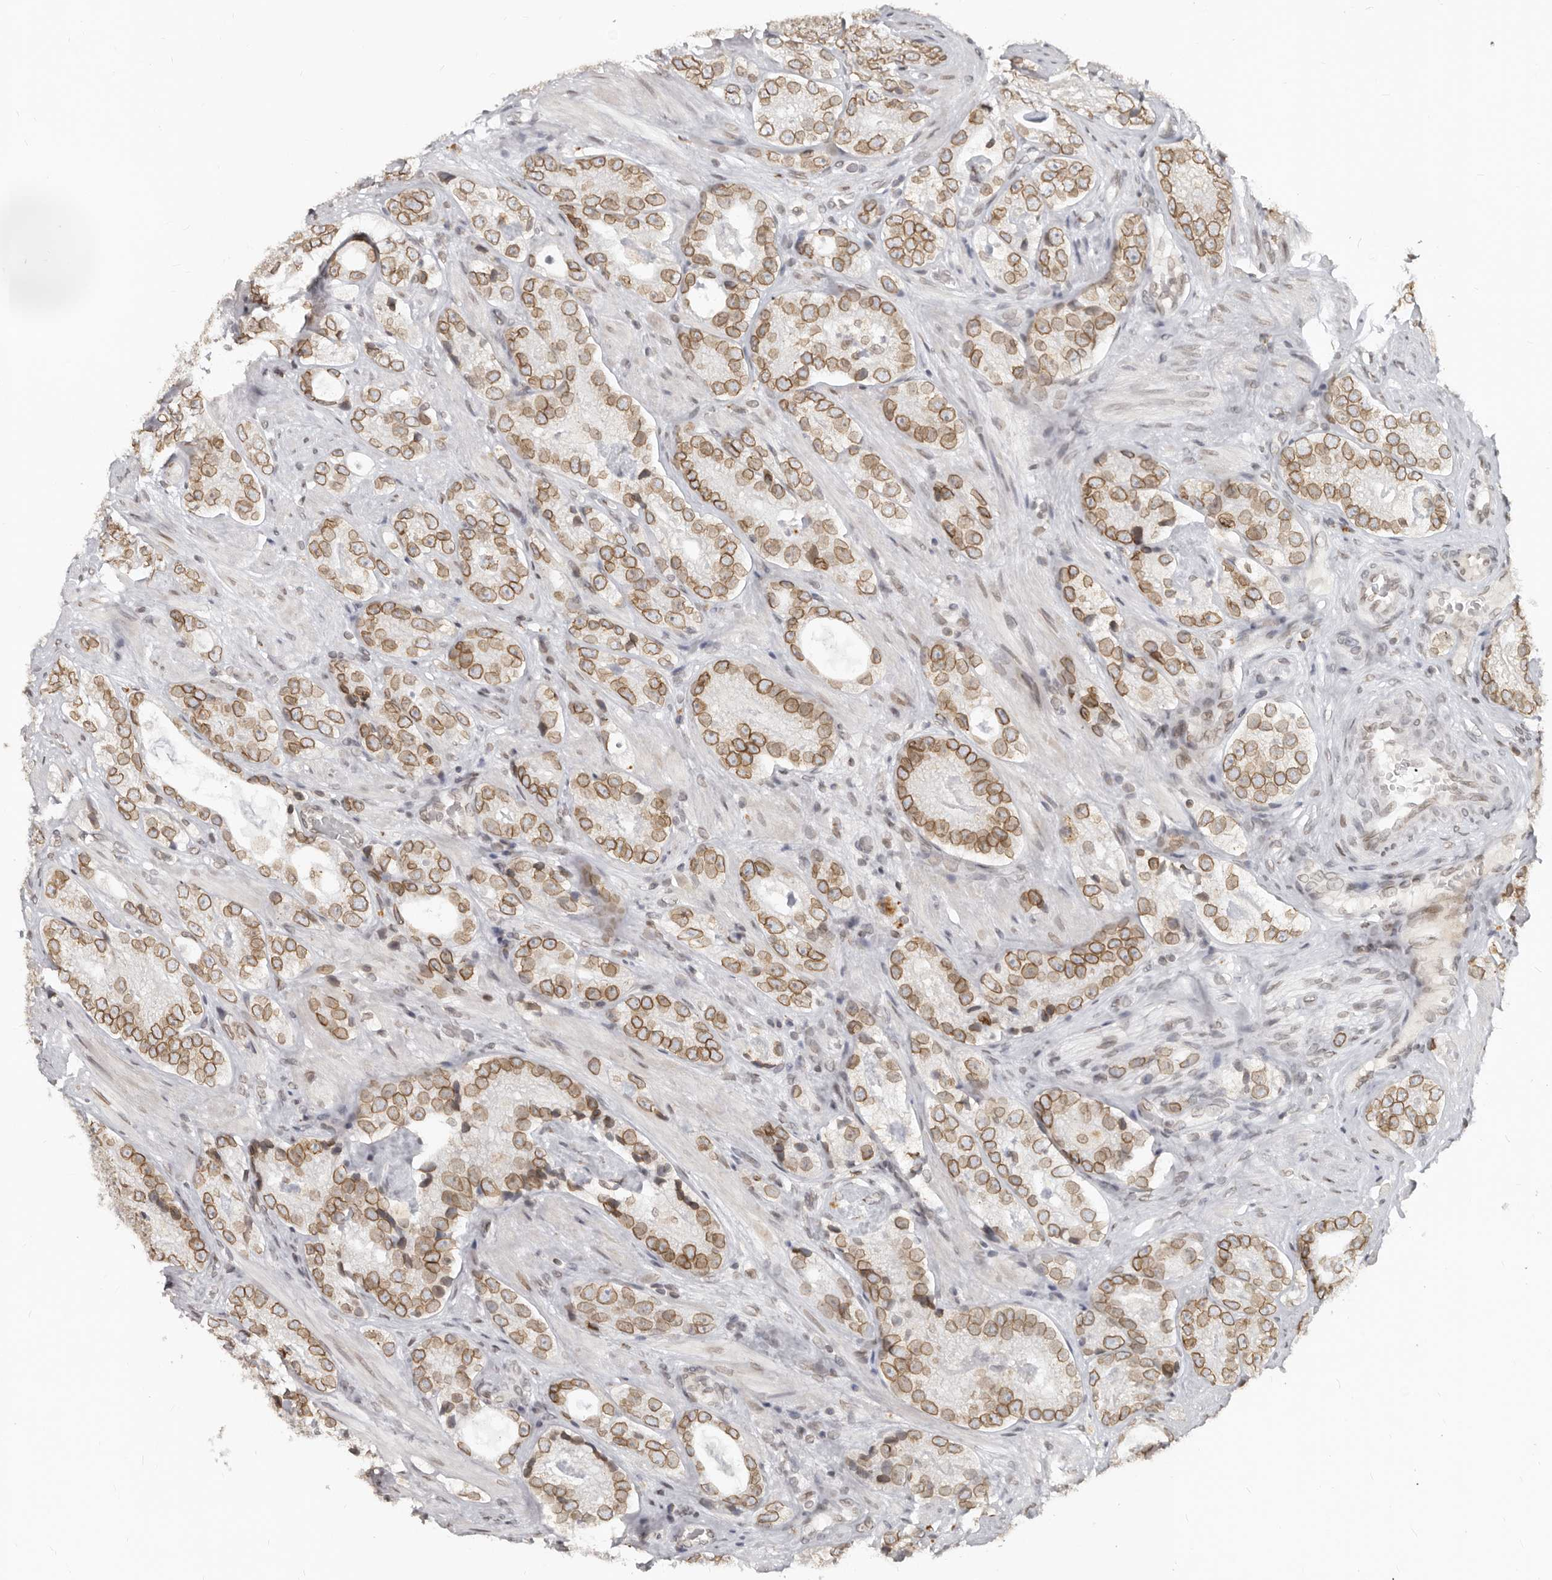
{"staining": {"intensity": "moderate", "quantity": ">75%", "location": "cytoplasmic/membranous,nuclear"}, "tissue": "prostate cancer", "cell_type": "Tumor cells", "image_type": "cancer", "snomed": [{"axis": "morphology", "description": "Adenocarcinoma, High grade"}, {"axis": "topography", "description": "Prostate"}], "caption": "This is an image of immunohistochemistry staining of high-grade adenocarcinoma (prostate), which shows moderate staining in the cytoplasmic/membranous and nuclear of tumor cells.", "gene": "NUP153", "patient": {"sex": "male", "age": 56}}